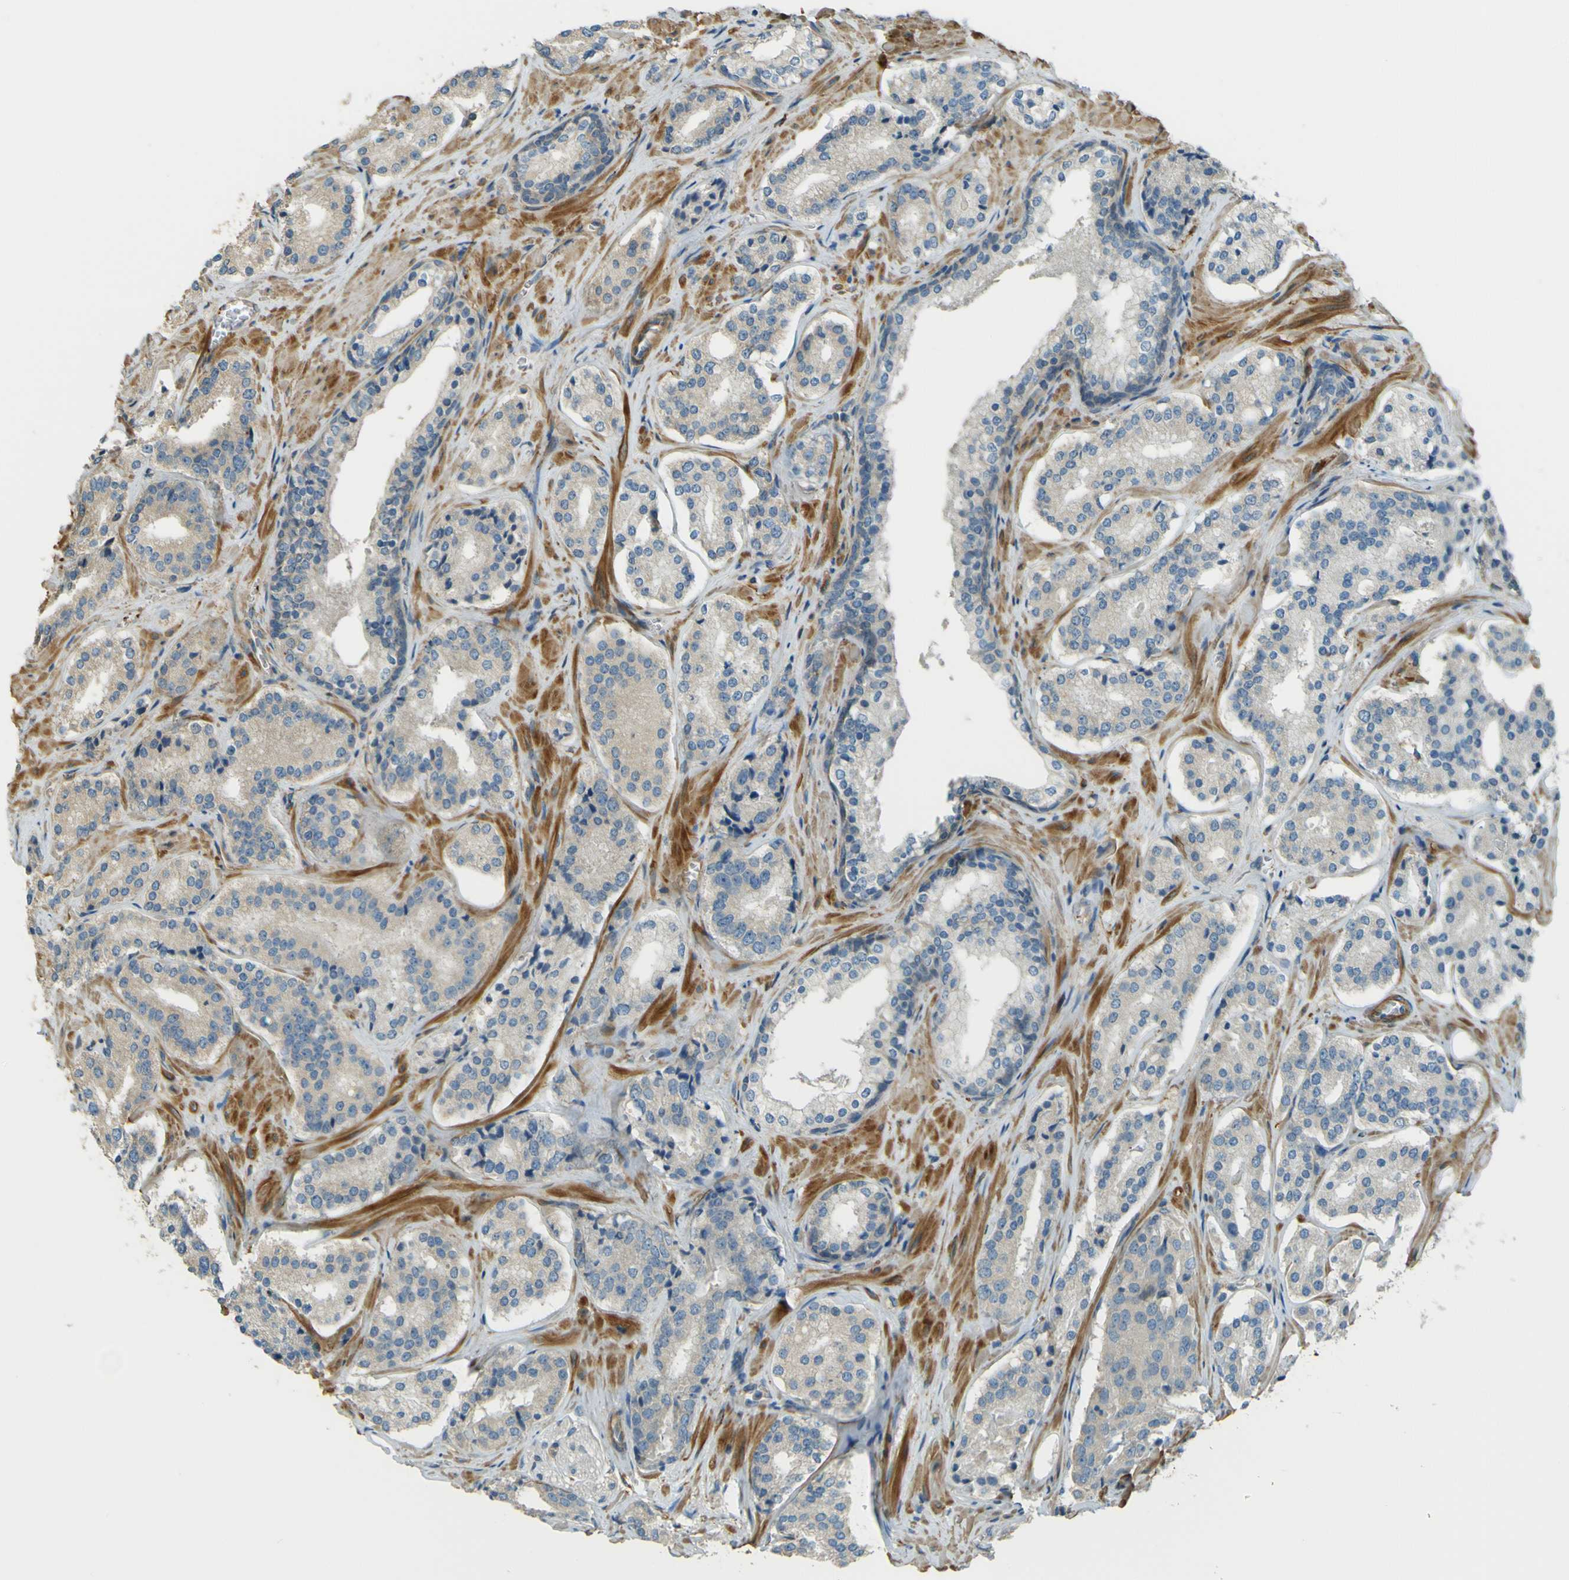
{"staining": {"intensity": "negative", "quantity": "none", "location": "none"}, "tissue": "prostate cancer", "cell_type": "Tumor cells", "image_type": "cancer", "snomed": [{"axis": "morphology", "description": "Adenocarcinoma, High grade"}, {"axis": "topography", "description": "Prostate"}], "caption": "Image shows no significant protein expression in tumor cells of prostate adenocarcinoma (high-grade).", "gene": "NEXN", "patient": {"sex": "male", "age": 60}}